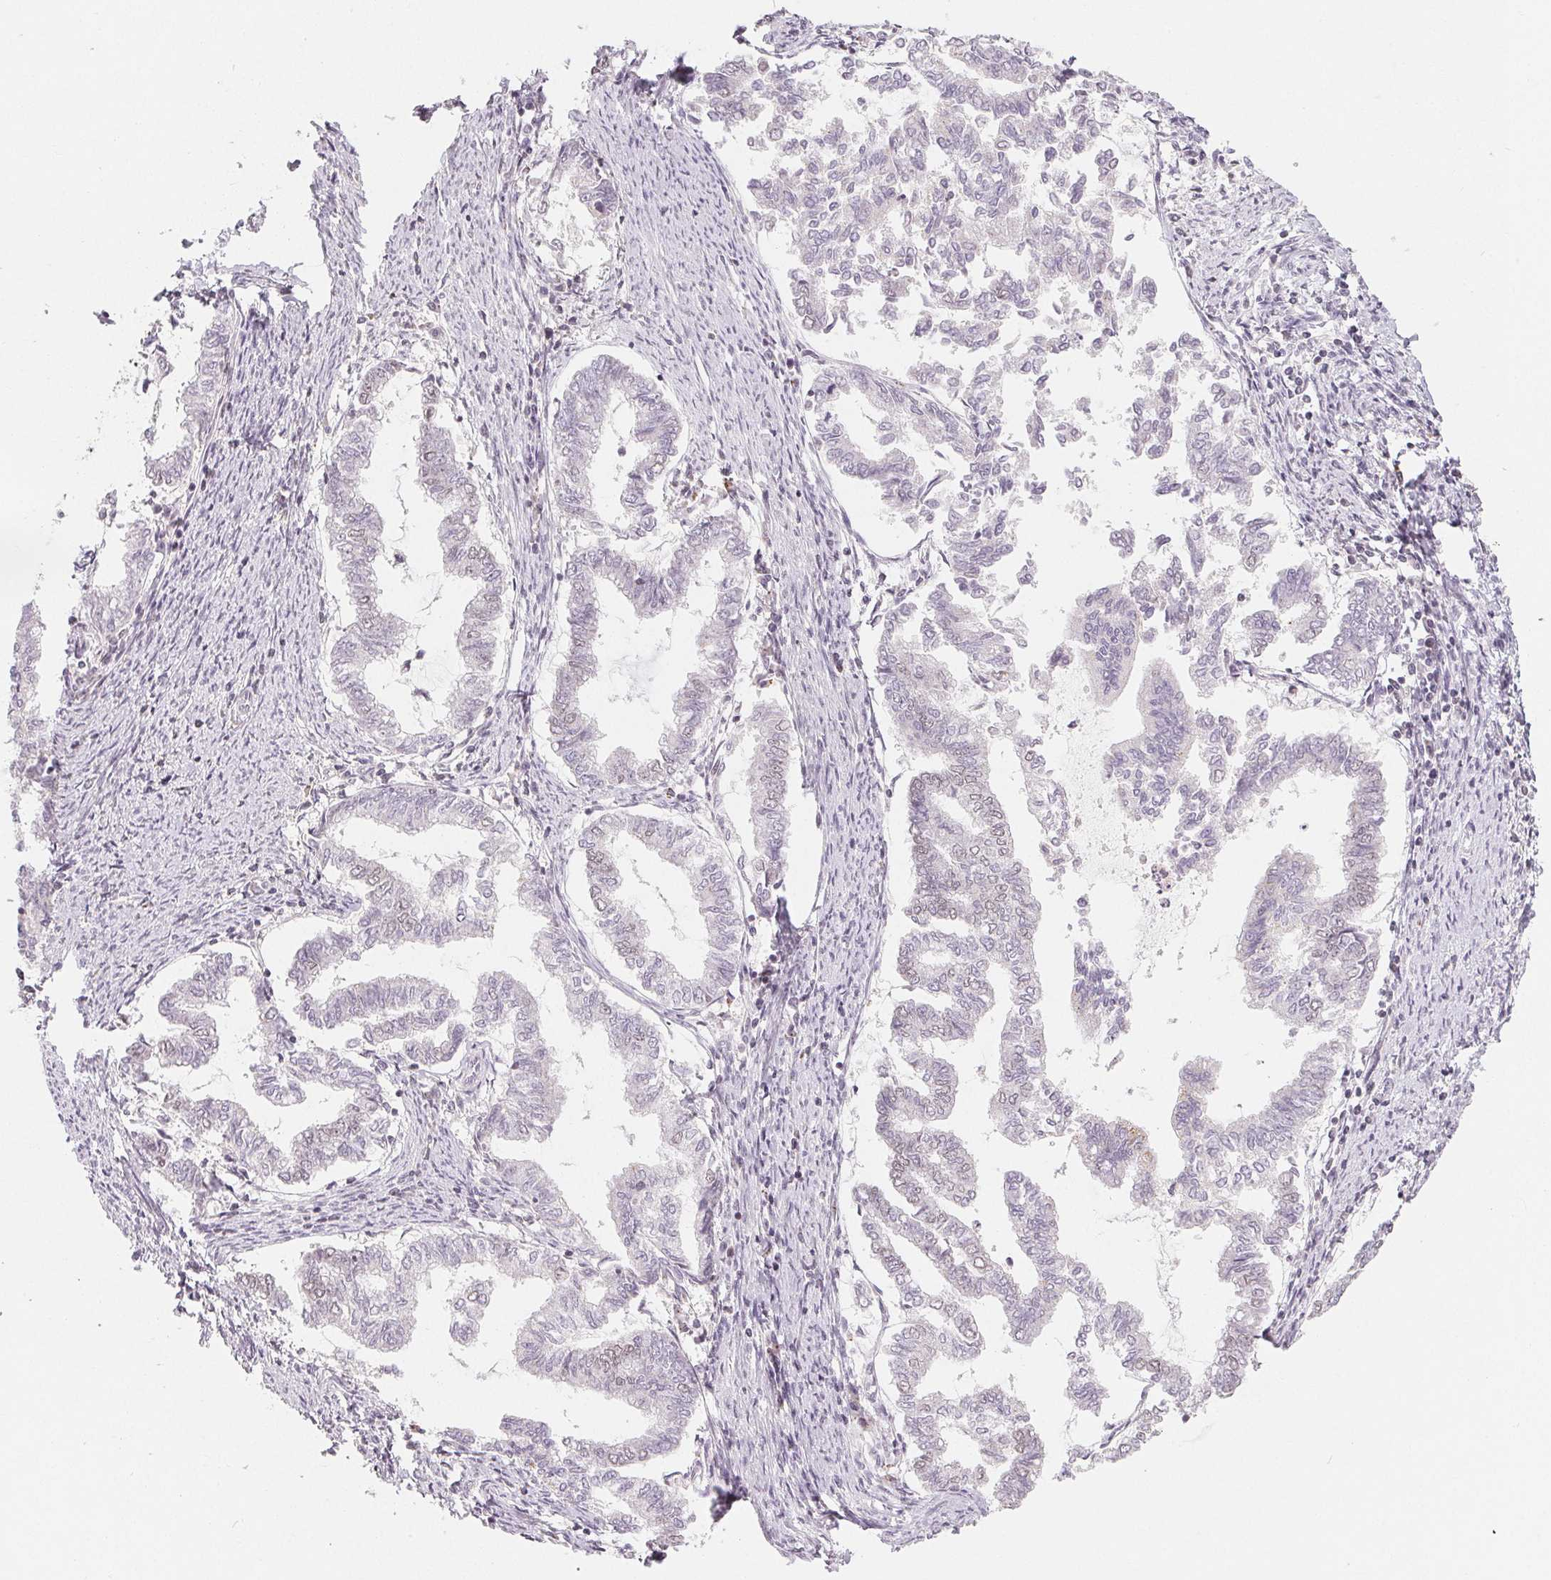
{"staining": {"intensity": "negative", "quantity": "none", "location": "none"}, "tissue": "endometrial cancer", "cell_type": "Tumor cells", "image_type": "cancer", "snomed": [{"axis": "morphology", "description": "Adenocarcinoma, NOS"}, {"axis": "topography", "description": "Endometrium"}], "caption": "This is a micrograph of IHC staining of adenocarcinoma (endometrial), which shows no positivity in tumor cells.", "gene": "NXF3", "patient": {"sex": "female", "age": 79}}